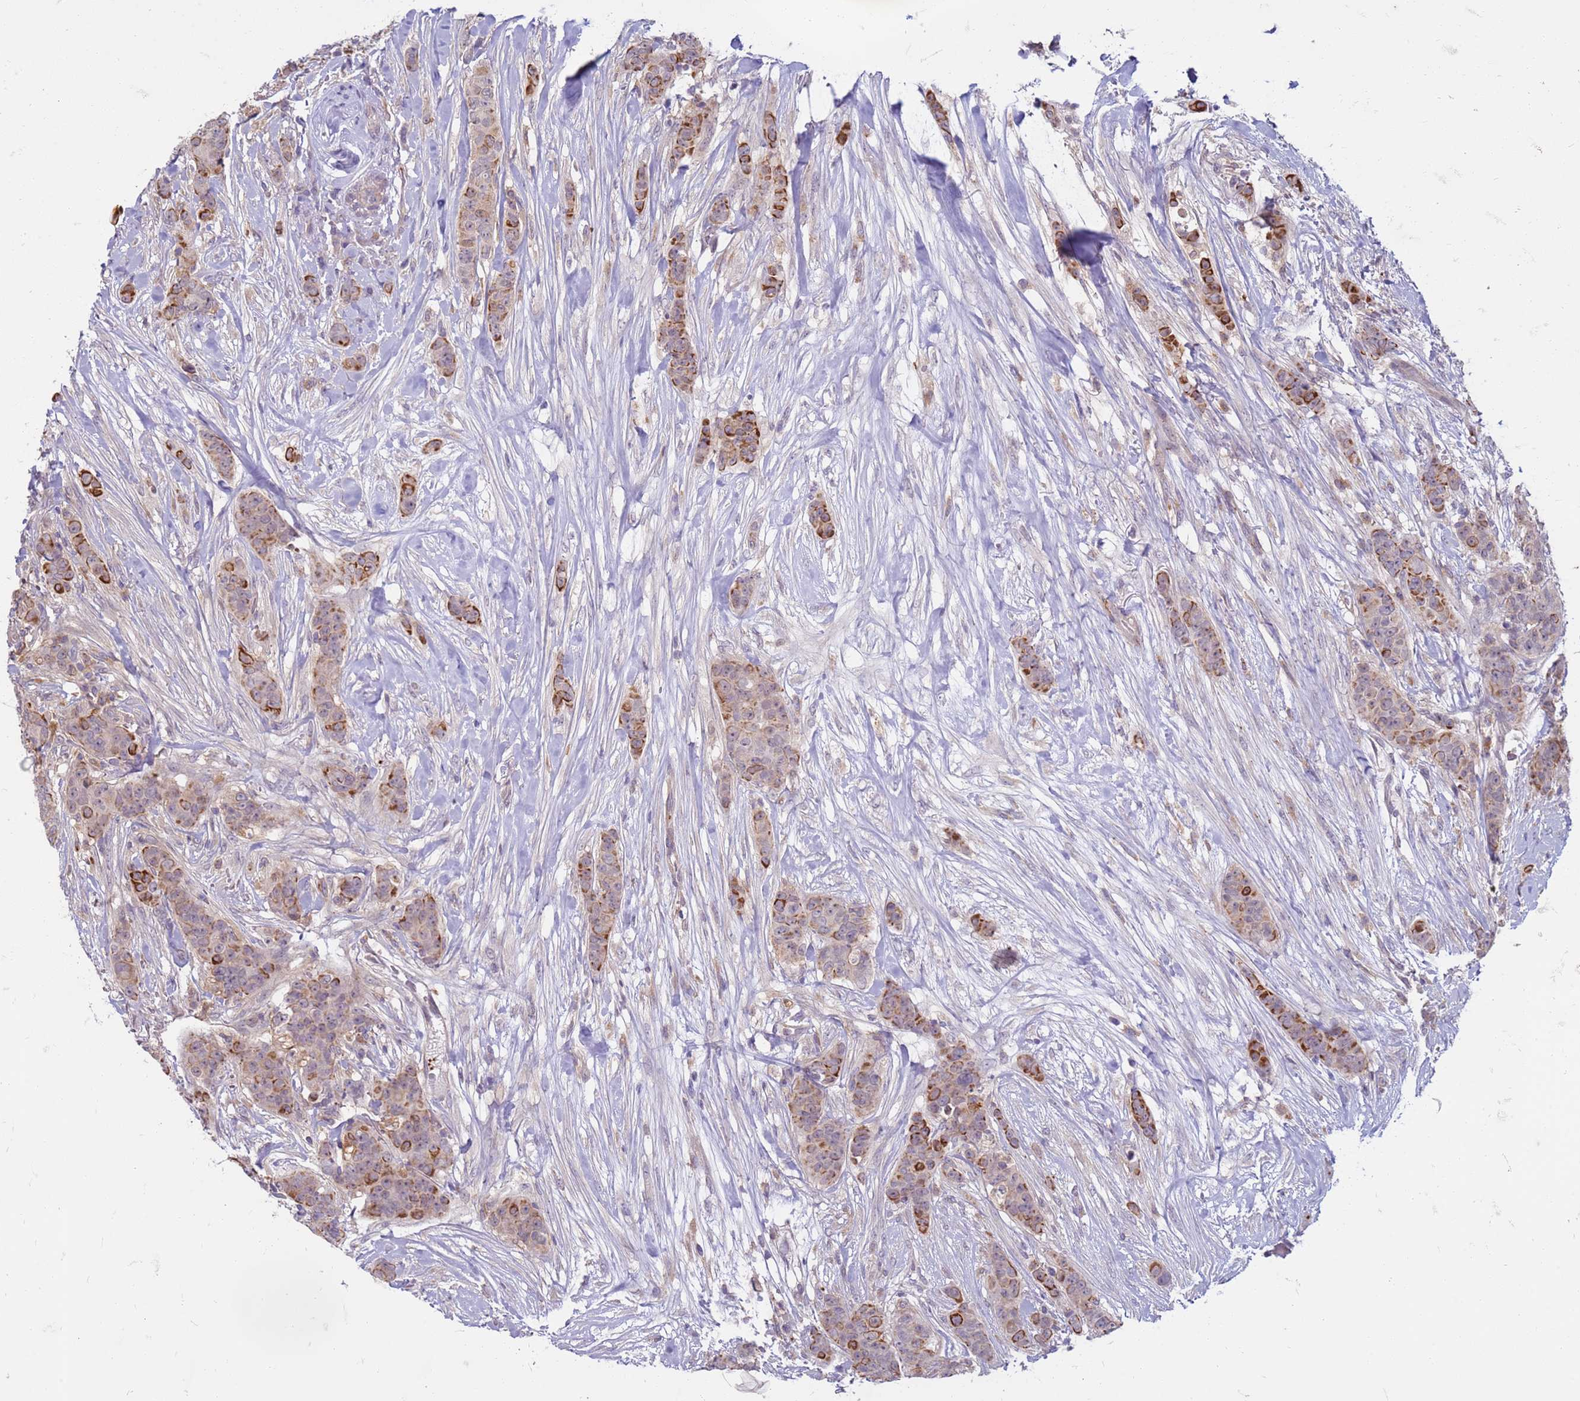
{"staining": {"intensity": "moderate", "quantity": "25%-75%", "location": "cytoplasmic/membranous"}, "tissue": "breast cancer", "cell_type": "Tumor cells", "image_type": "cancer", "snomed": [{"axis": "morphology", "description": "Duct carcinoma"}, {"axis": "topography", "description": "Breast"}], "caption": "The micrograph demonstrates a brown stain indicating the presence of a protein in the cytoplasmic/membranous of tumor cells in infiltrating ductal carcinoma (breast). The staining was performed using DAB (3,3'-diaminobenzidine) to visualize the protein expression in brown, while the nuclei were stained in blue with hematoxylin (Magnification: 20x).", "gene": "SLC15A3", "patient": {"sex": "female", "age": 40}}